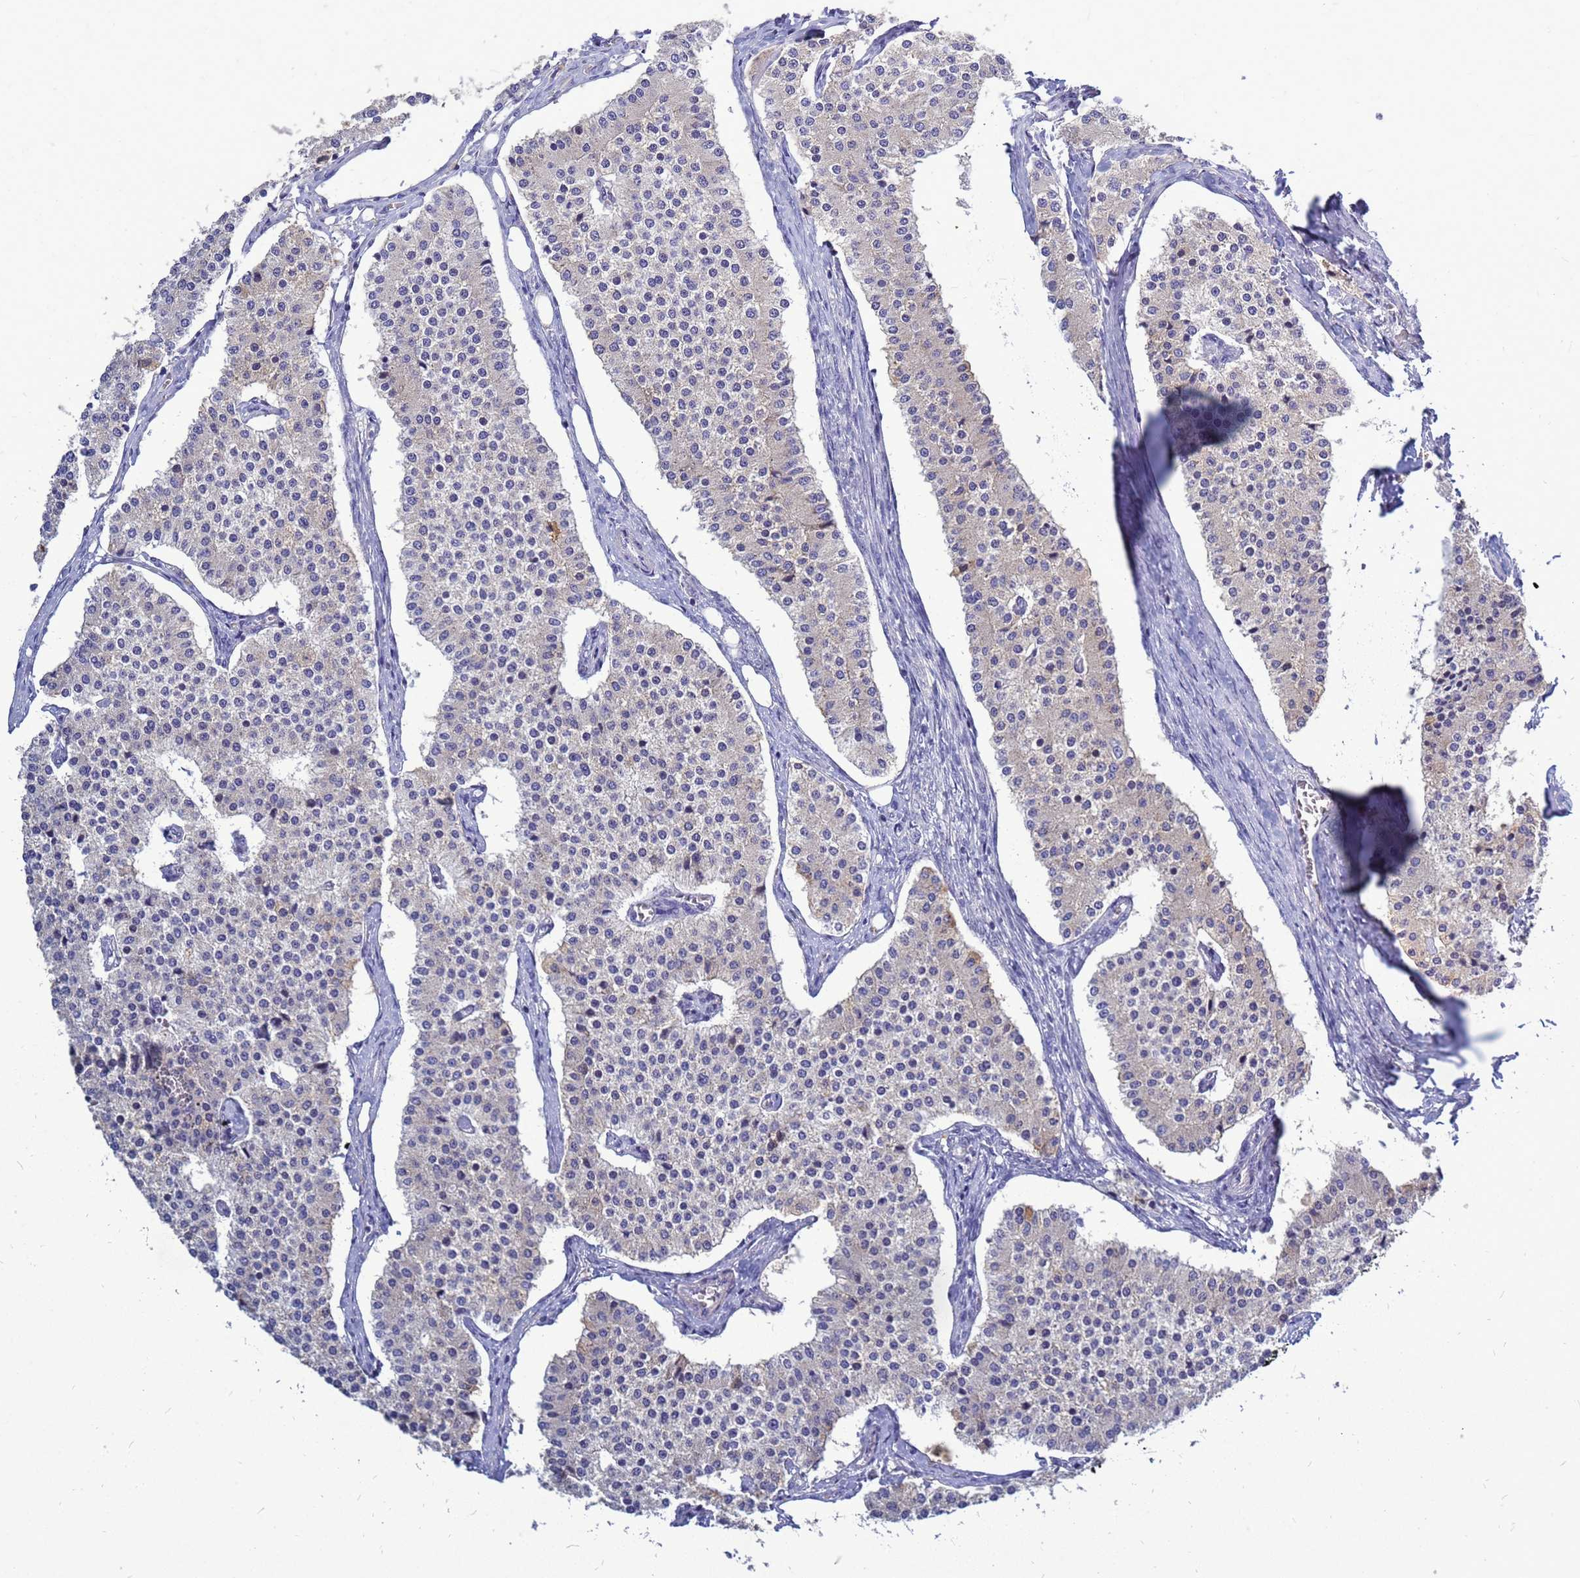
{"staining": {"intensity": "negative", "quantity": "none", "location": "none"}, "tissue": "carcinoid", "cell_type": "Tumor cells", "image_type": "cancer", "snomed": [{"axis": "morphology", "description": "Carcinoid, malignant, NOS"}, {"axis": "topography", "description": "Colon"}], "caption": "DAB immunohistochemical staining of malignant carcinoid exhibits no significant positivity in tumor cells.", "gene": "SRGAP3", "patient": {"sex": "female", "age": 52}}